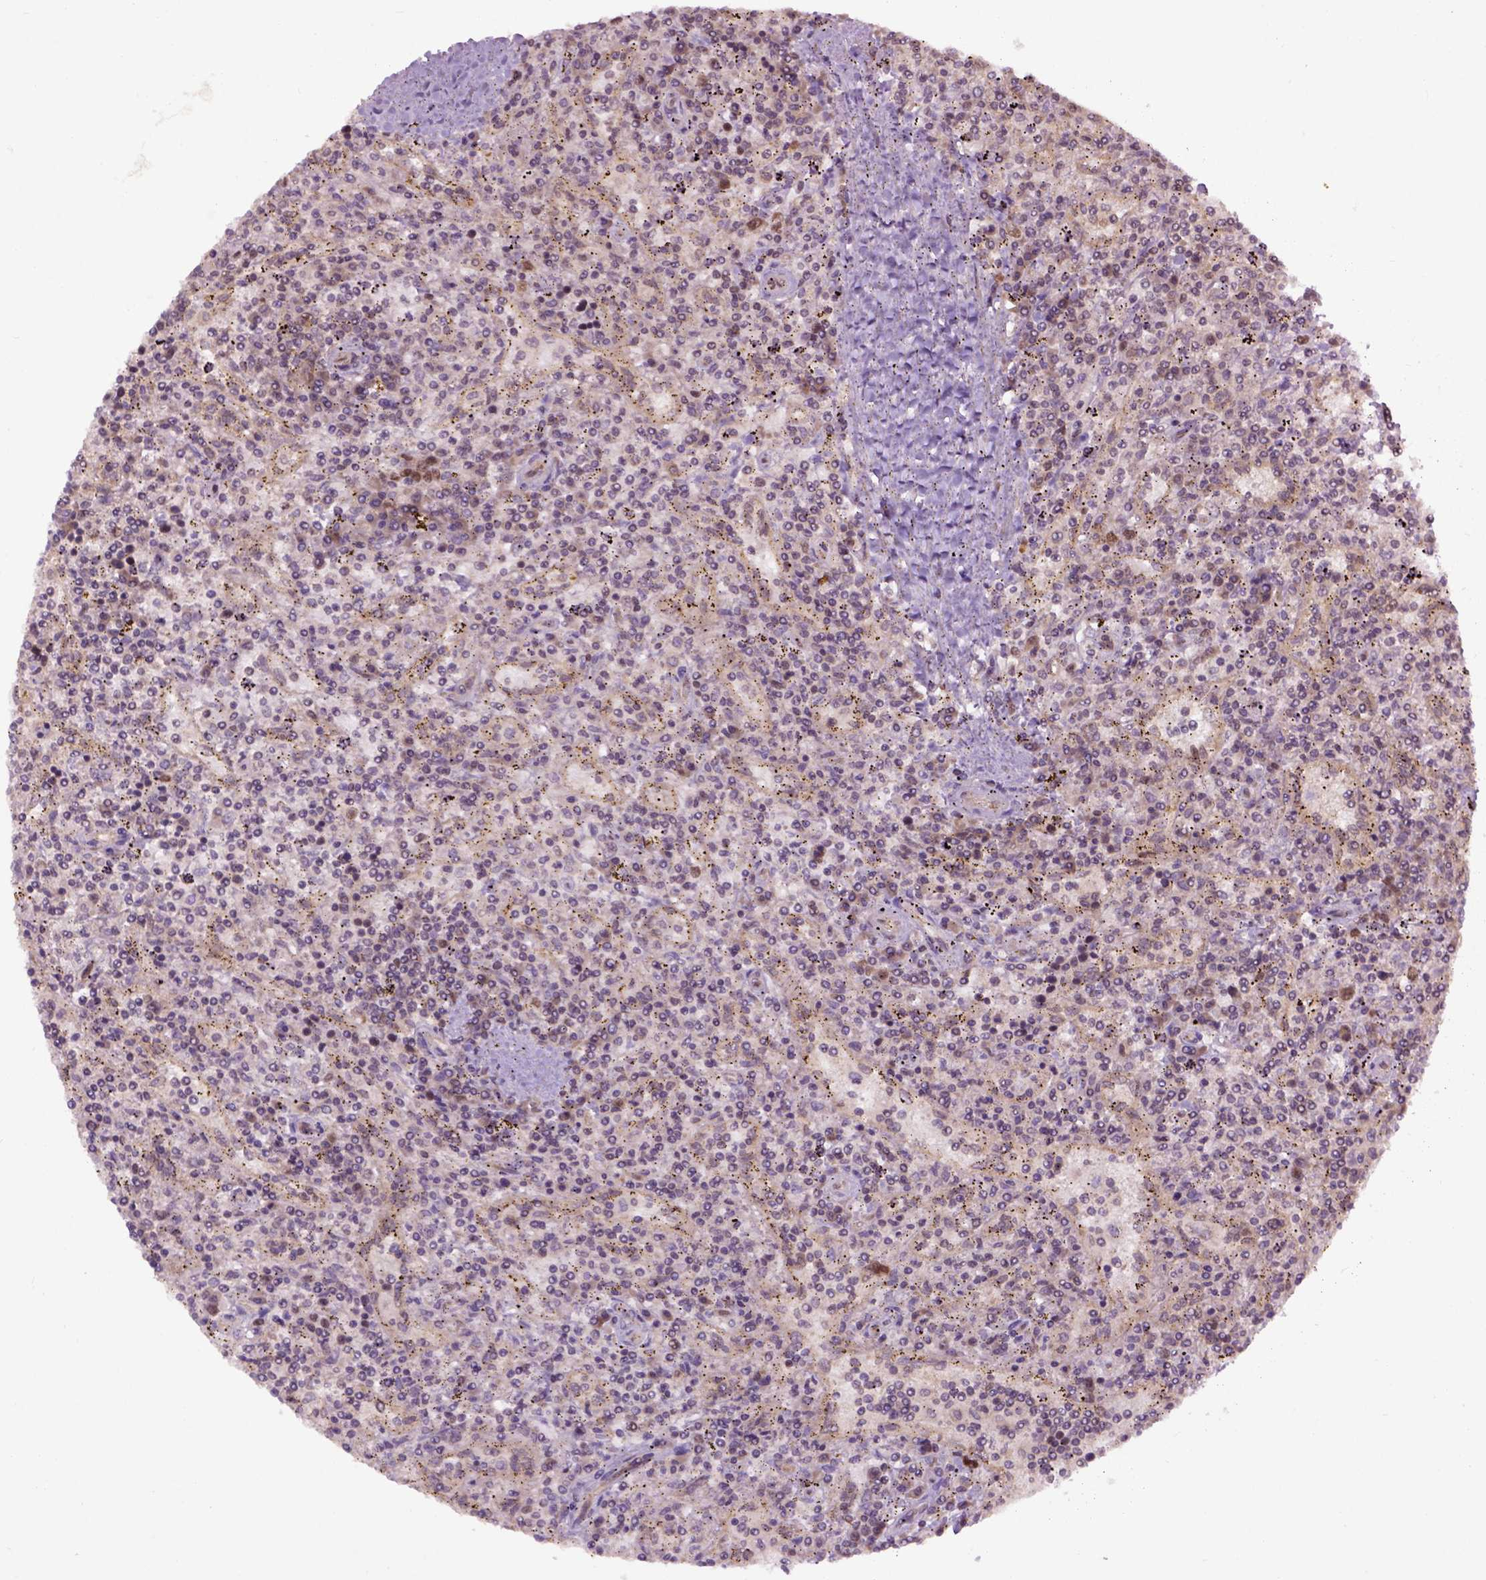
{"staining": {"intensity": "negative", "quantity": "none", "location": "none"}, "tissue": "lymphoma", "cell_type": "Tumor cells", "image_type": "cancer", "snomed": [{"axis": "morphology", "description": "Malignant lymphoma, non-Hodgkin's type, Low grade"}, {"axis": "topography", "description": "Spleen"}], "caption": "Low-grade malignant lymphoma, non-Hodgkin's type was stained to show a protein in brown. There is no significant expression in tumor cells.", "gene": "WDR48", "patient": {"sex": "male", "age": 62}}